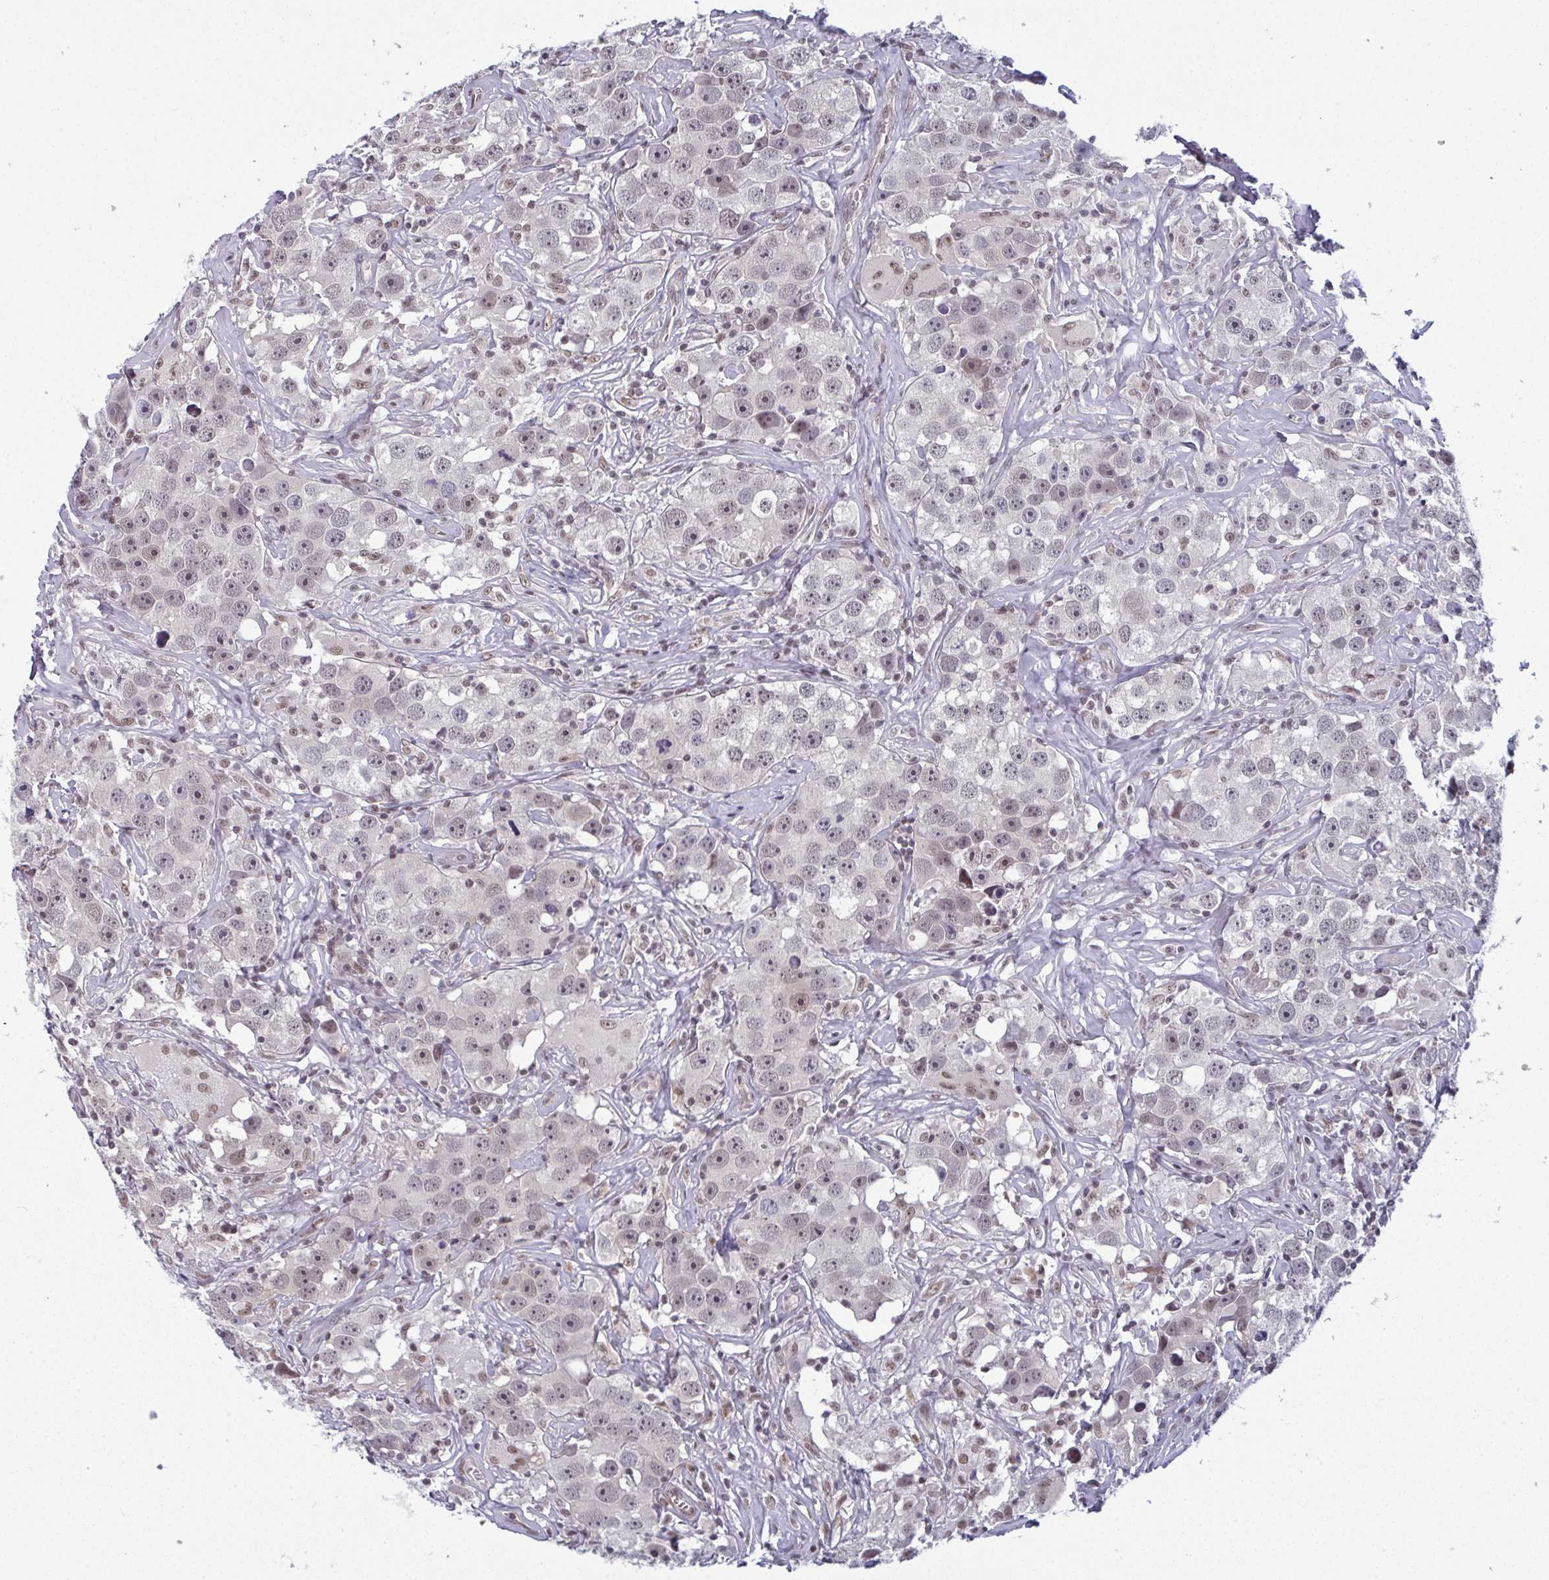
{"staining": {"intensity": "weak", "quantity": "25%-75%", "location": "nuclear"}, "tissue": "testis cancer", "cell_type": "Tumor cells", "image_type": "cancer", "snomed": [{"axis": "morphology", "description": "Seminoma, NOS"}, {"axis": "topography", "description": "Testis"}], "caption": "DAB (3,3'-diaminobenzidine) immunohistochemical staining of testis seminoma demonstrates weak nuclear protein positivity in about 25%-75% of tumor cells. The staining was performed using DAB (3,3'-diaminobenzidine) to visualize the protein expression in brown, while the nuclei were stained in blue with hematoxylin (Magnification: 20x).", "gene": "ATF1", "patient": {"sex": "male", "age": 49}}